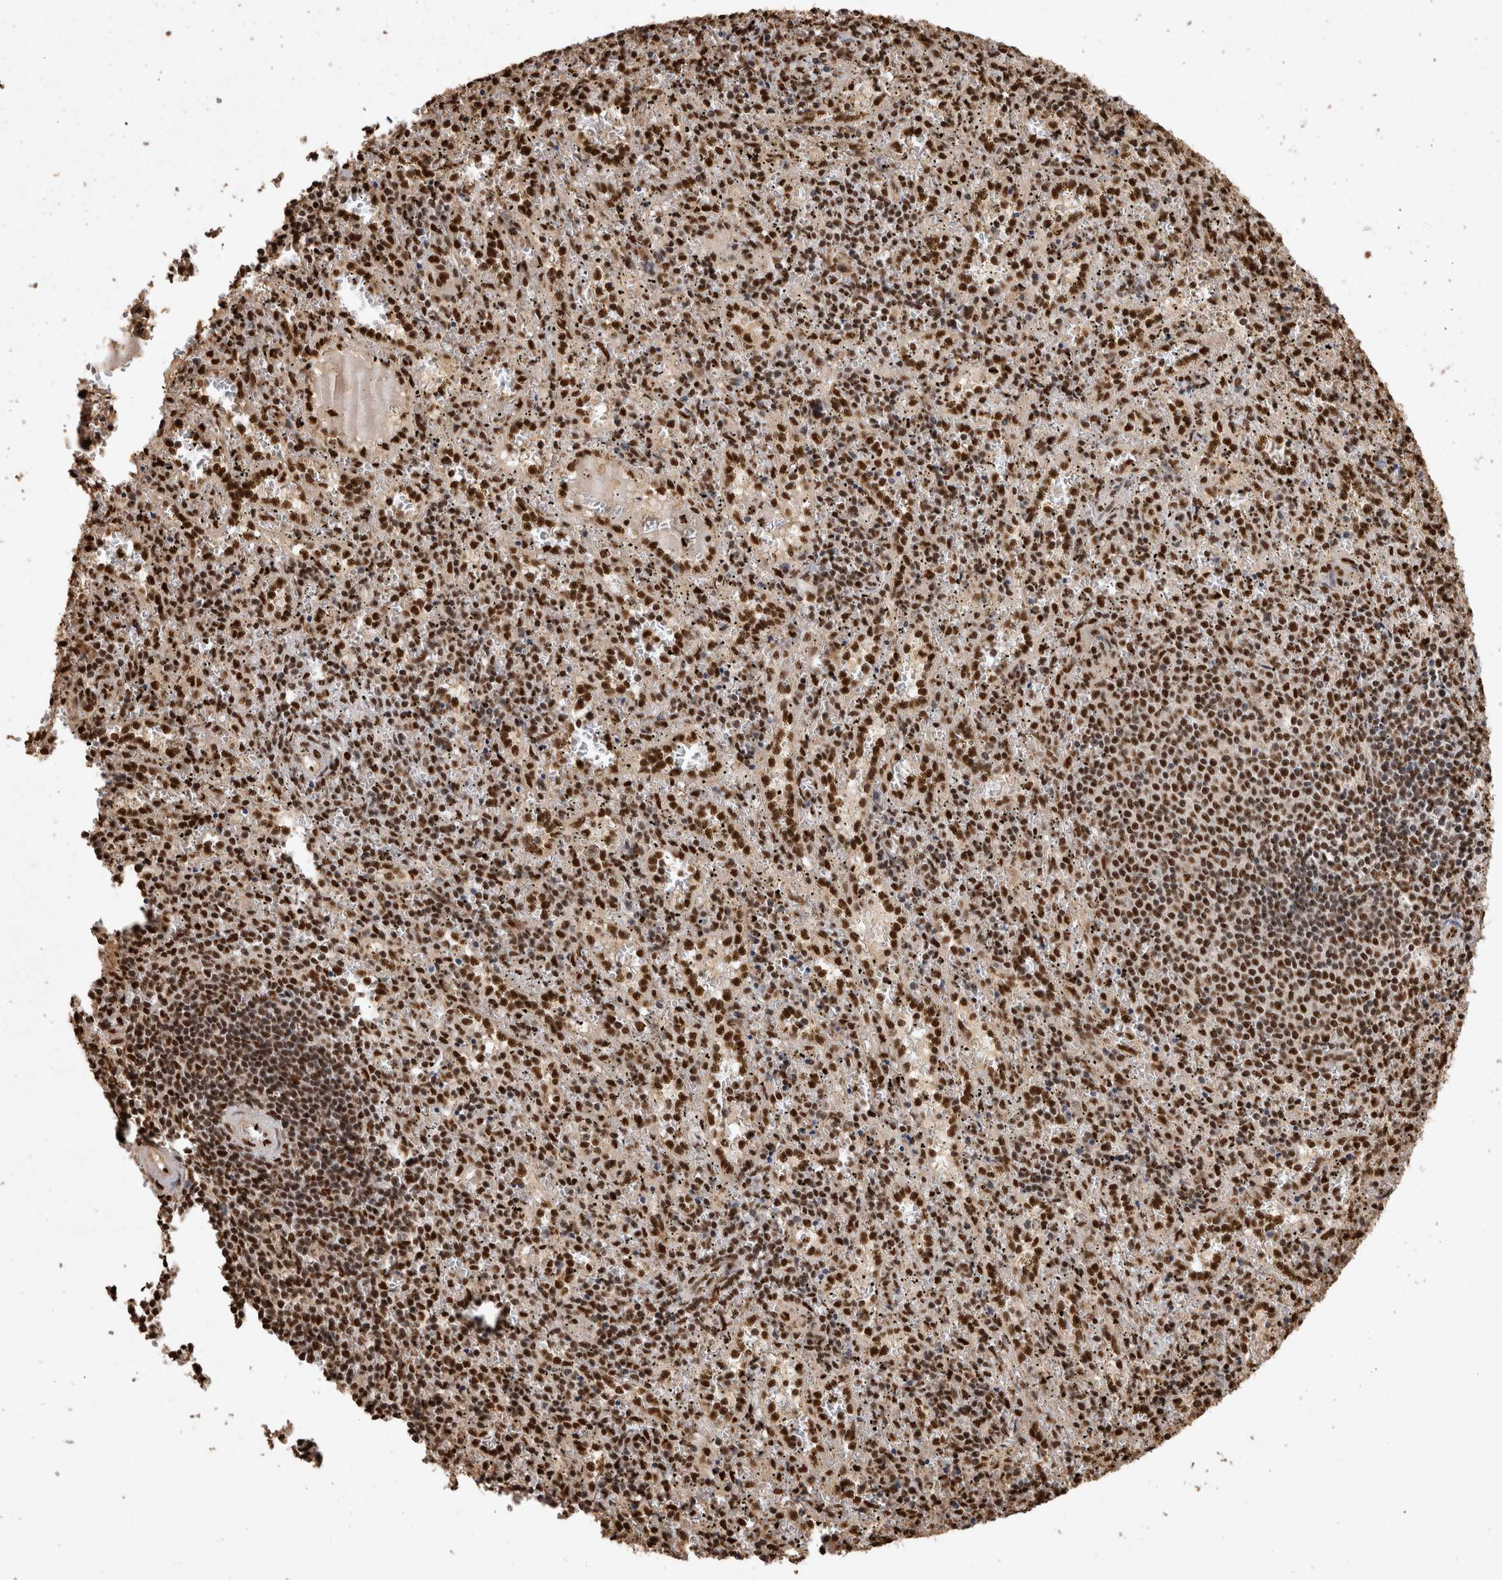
{"staining": {"intensity": "strong", "quantity": ">75%", "location": "nuclear"}, "tissue": "spleen", "cell_type": "Cells in red pulp", "image_type": "normal", "snomed": [{"axis": "morphology", "description": "Normal tissue, NOS"}, {"axis": "topography", "description": "Spleen"}], "caption": "Protein analysis of unremarkable spleen reveals strong nuclear staining in about >75% of cells in red pulp.", "gene": "RAD50", "patient": {"sex": "male", "age": 11}}